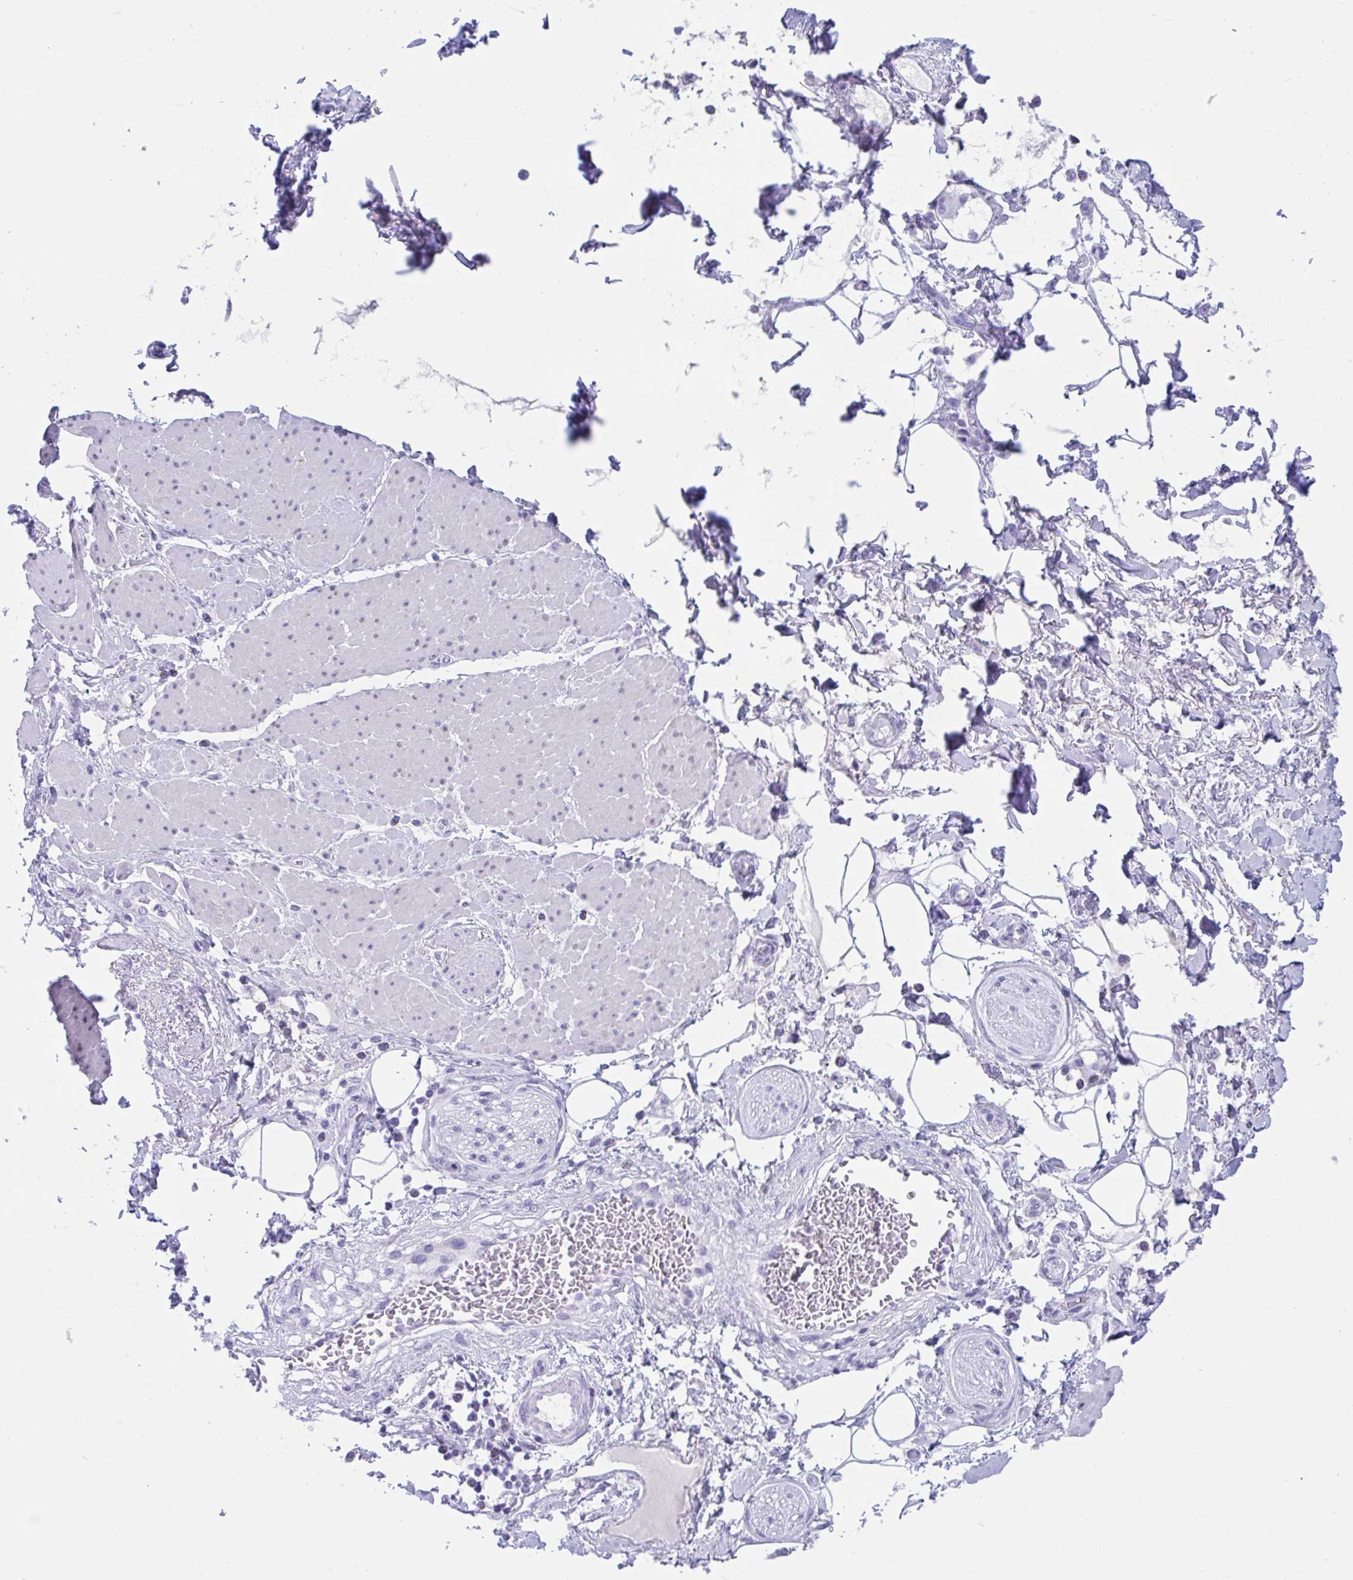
{"staining": {"intensity": "negative", "quantity": "none", "location": "none"}, "tissue": "adipose tissue", "cell_type": "Adipocytes", "image_type": "normal", "snomed": [{"axis": "morphology", "description": "Normal tissue, NOS"}, {"axis": "topography", "description": "Vagina"}, {"axis": "topography", "description": "Peripheral nerve tissue"}], "caption": "This is a image of immunohistochemistry (IHC) staining of unremarkable adipose tissue, which shows no positivity in adipocytes.", "gene": "TMEM35A", "patient": {"sex": "female", "age": 71}}